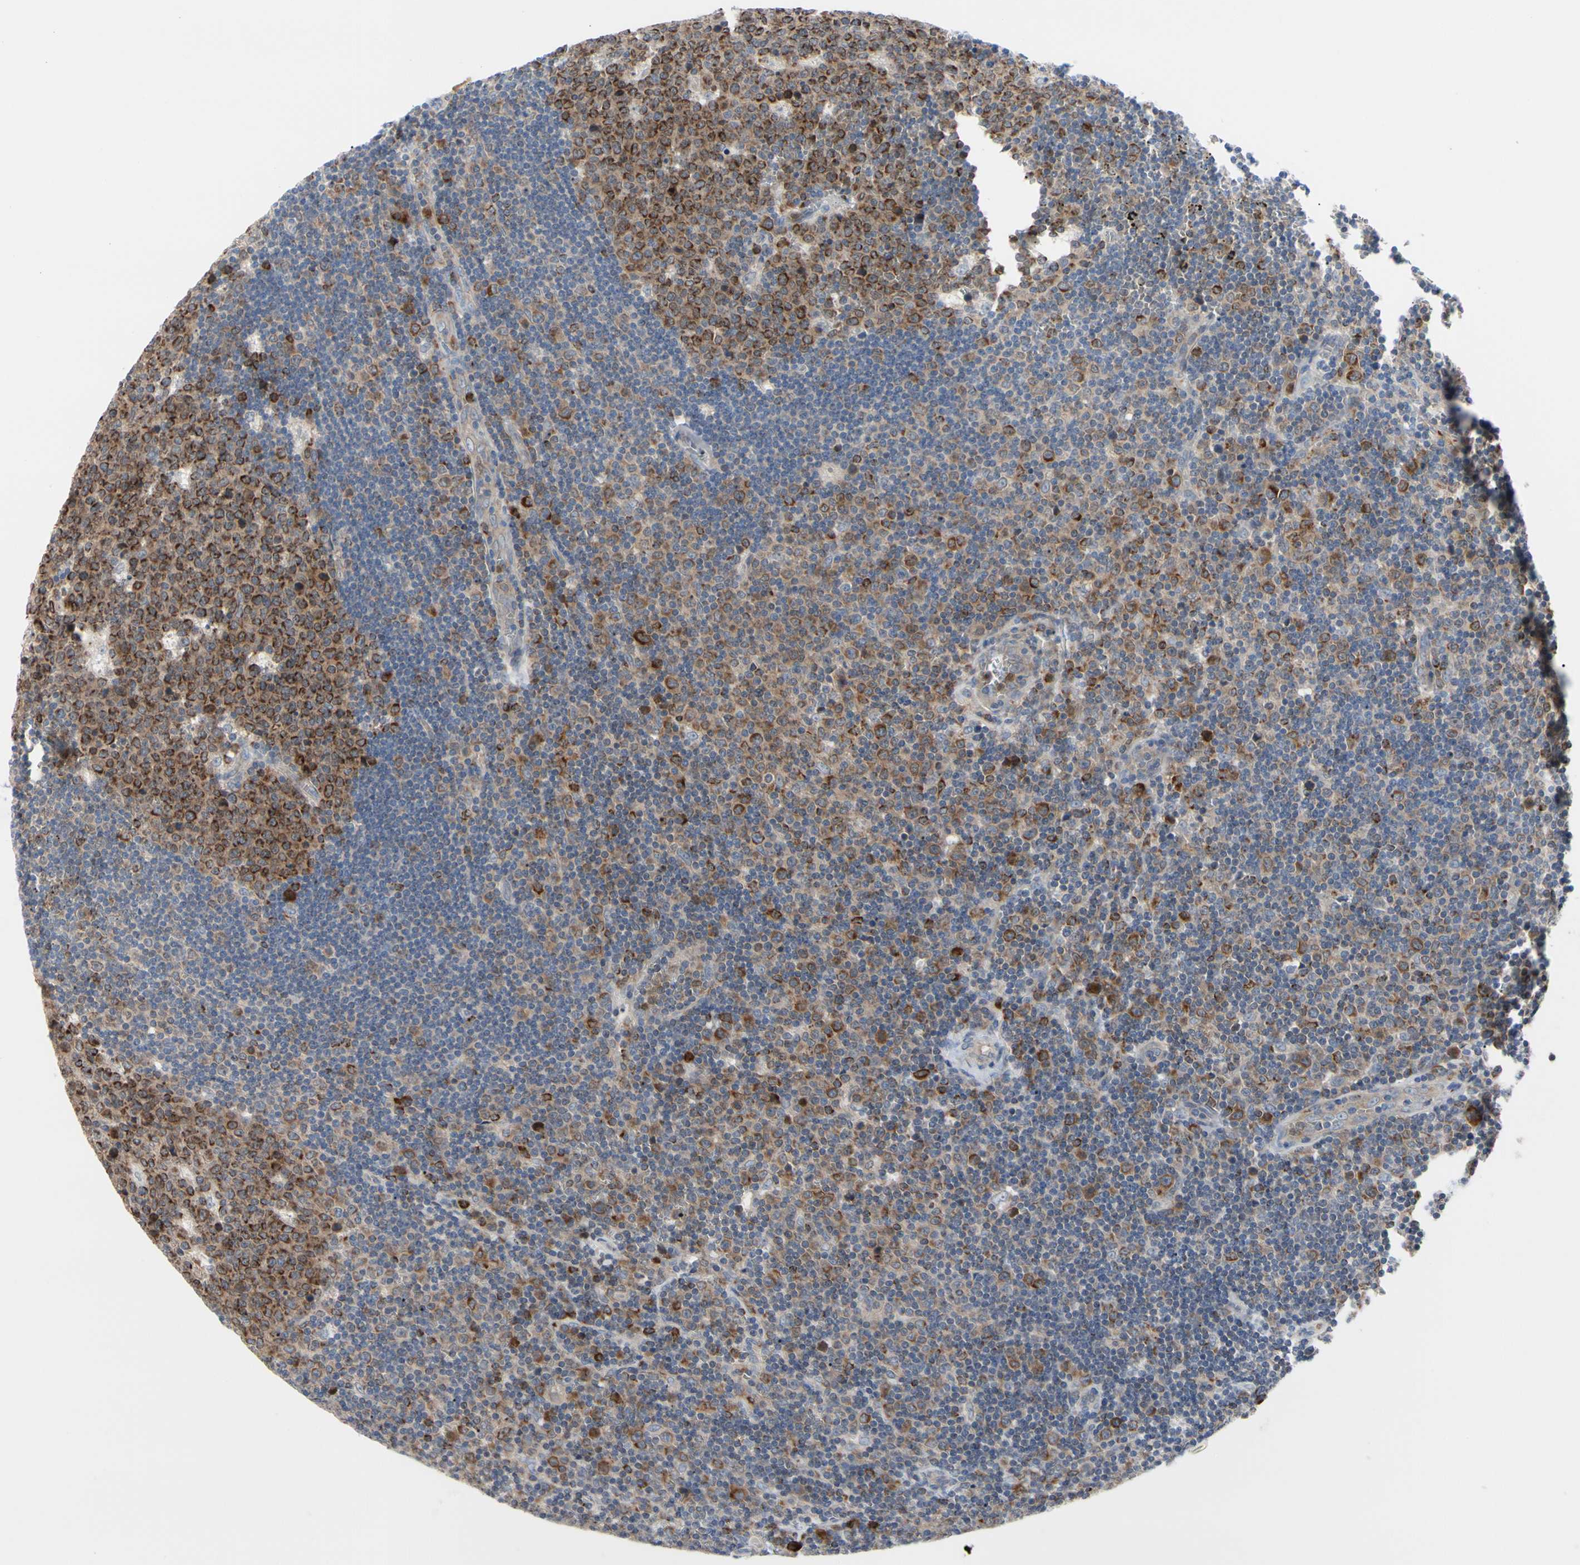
{"staining": {"intensity": "strong", "quantity": ">75%", "location": "cytoplasmic/membranous,nuclear"}, "tissue": "lymph node", "cell_type": "Germinal center cells", "image_type": "normal", "snomed": [{"axis": "morphology", "description": "Normal tissue, NOS"}, {"axis": "topography", "description": "Lymph node"}, {"axis": "topography", "description": "Salivary gland"}], "caption": "Germinal center cells show strong cytoplasmic/membranous,nuclear expression in about >75% of cells in normal lymph node.", "gene": "MCL1", "patient": {"sex": "male", "age": 8}}